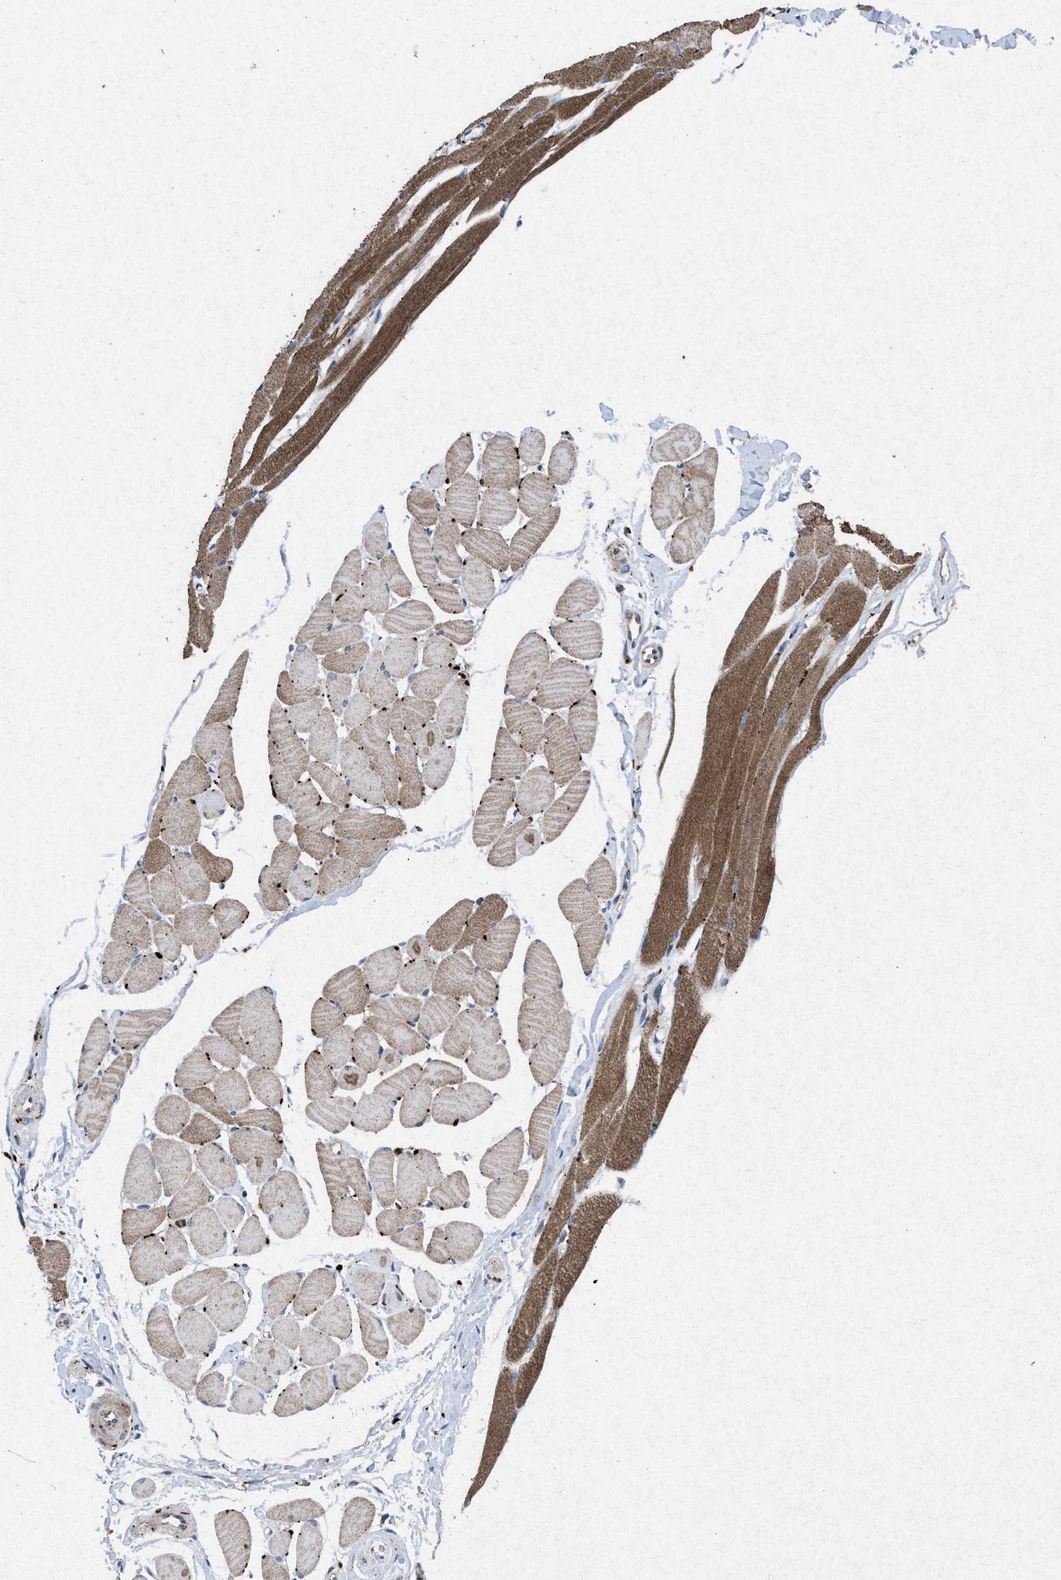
{"staining": {"intensity": "moderate", "quantity": ">75%", "location": "cytoplasmic/membranous"}, "tissue": "skeletal muscle", "cell_type": "Myocytes", "image_type": "normal", "snomed": [{"axis": "morphology", "description": "Normal tissue, NOS"}, {"axis": "topography", "description": "Skeletal muscle"}, {"axis": "topography", "description": "Peripheral nerve tissue"}], "caption": "Protein analysis of normal skeletal muscle displays moderate cytoplasmic/membranous expression in approximately >75% of myocytes.", "gene": "MSI2", "patient": {"sex": "female", "age": 84}}